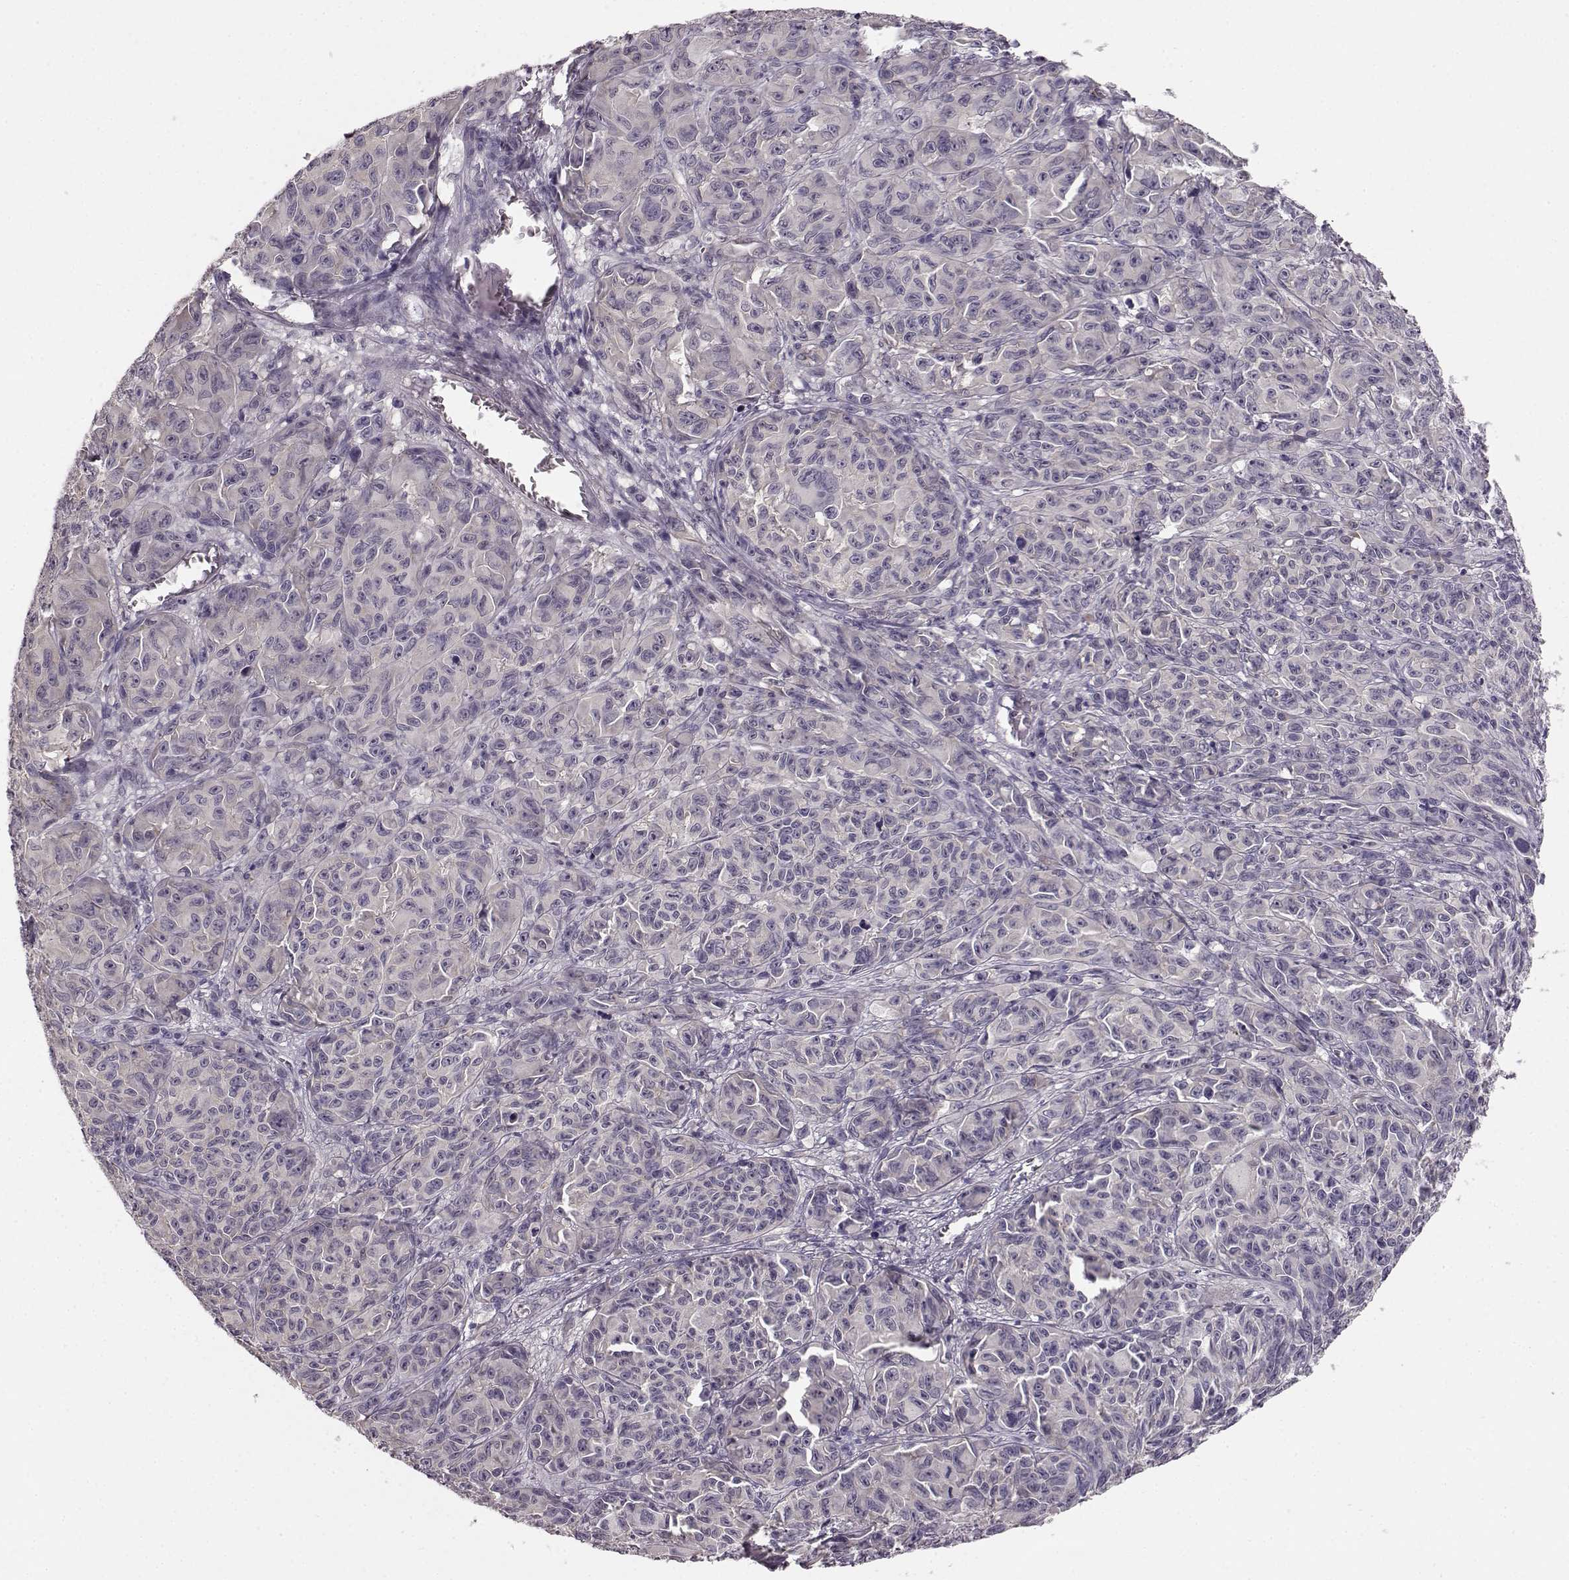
{"staining": {"intensity": "negative", "quantity": "none", "location": "none"}, "tissue": "melanoma", "cell_type": "Tumor cells", "image_type": "cancer", "snomed": [{"axis": "morphology", "description": "Malignant melanoma, NOS"}, {"axis": "topography", "description": "Vulva, labia, clitoris and Bartholin´s gland, NO"}], "caption": "Immunohistochemistry (IHC) image of neoplastic tissue: malignant melanoma stained with DAB shows no significant protein positivity in tumor cells. (DAB immunohistochemistry with hematoxylin counter stain).", "gene": "BFSP2", "patient": {"sex": "female", "age": 75}}